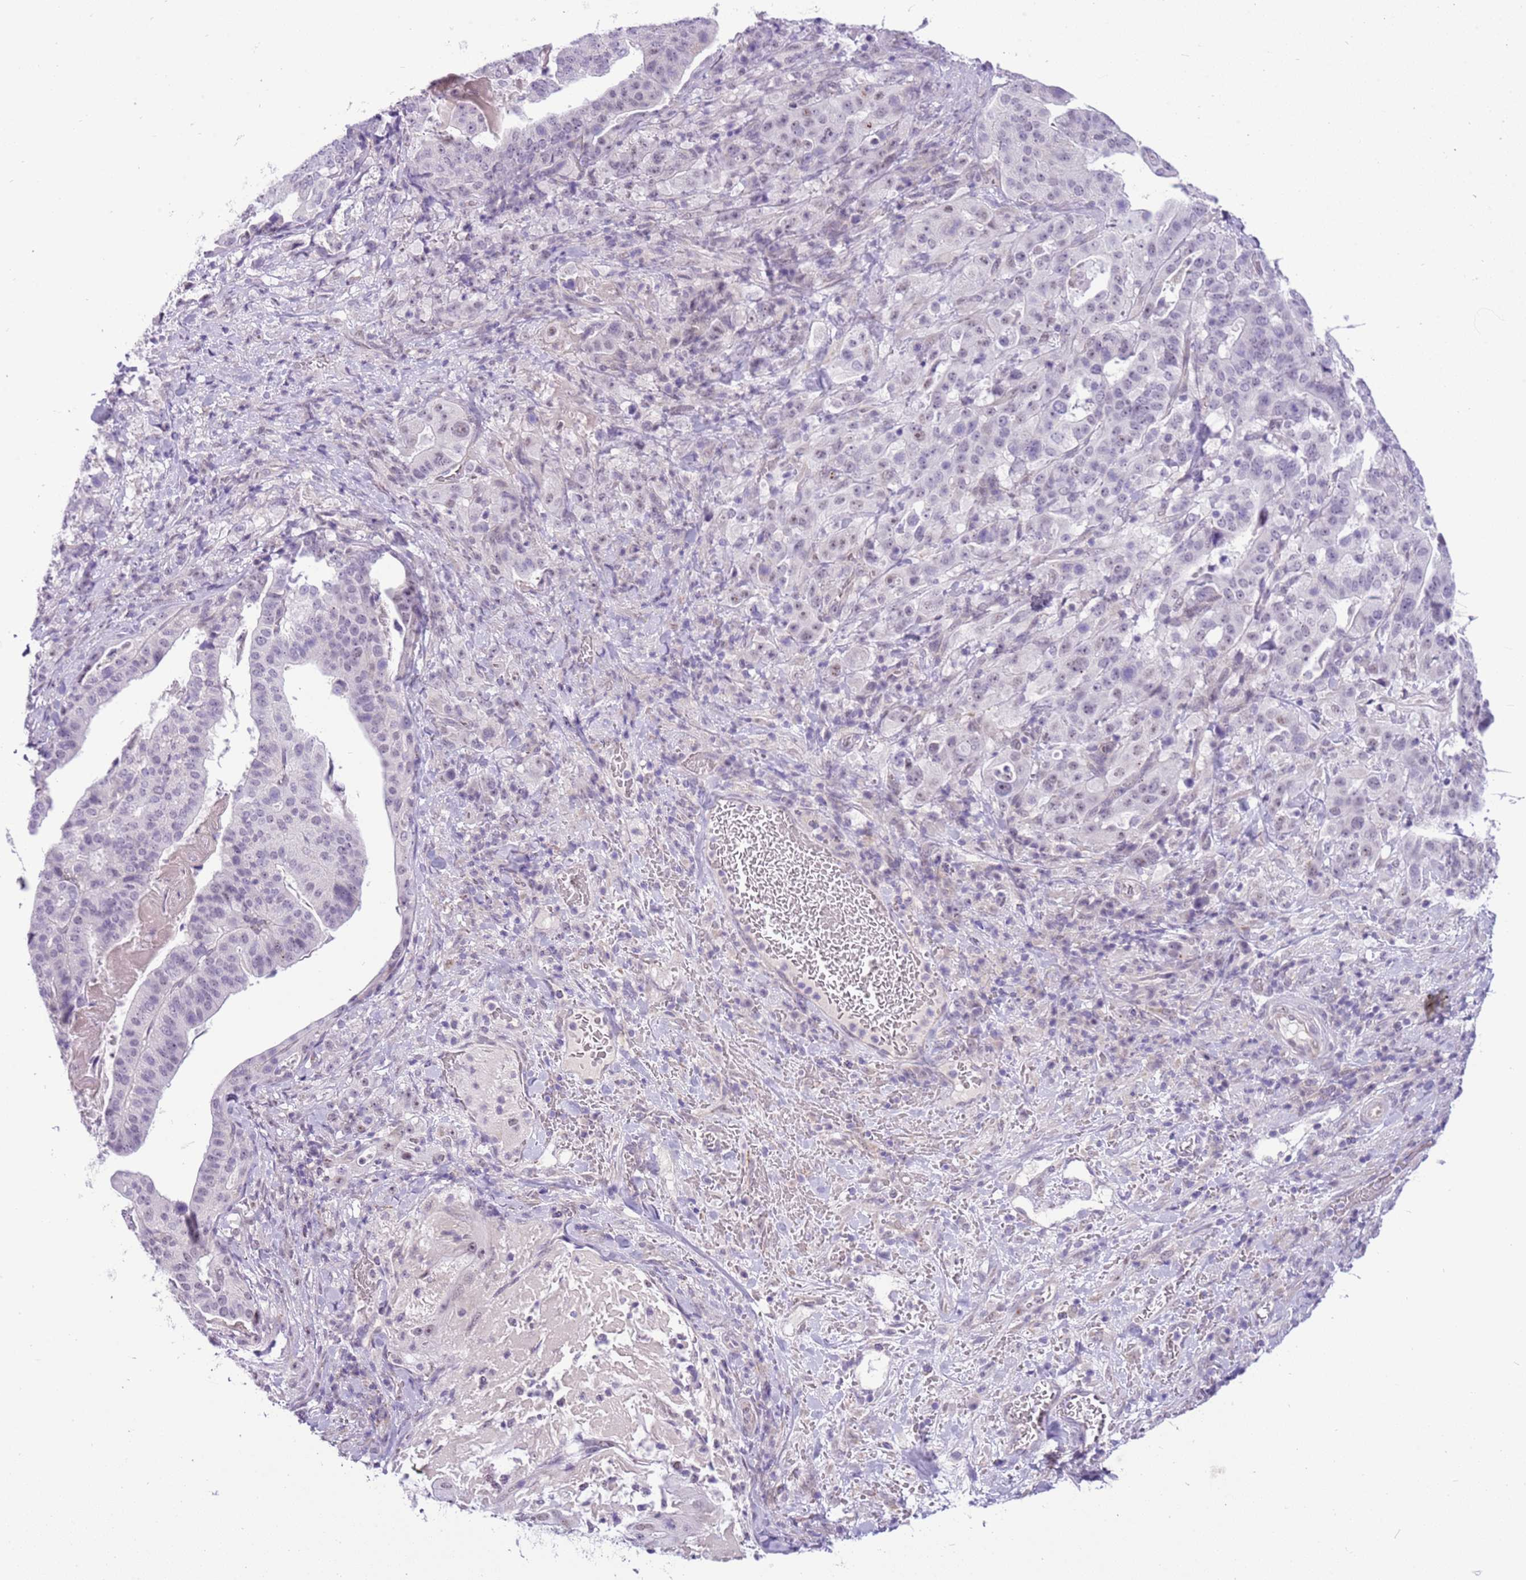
{"staining": {"intensity": "negative", "quantity": "none", "location": "none"}, "tissue": "stomach cancer", "cell_type": "Tumor cells", "image_type": "cancer", "snomed": [{"axis": "morphology", "description": "Adenocarcinoma, NOS"}, {"axis": "topography", "description": "Stomach"}], "caption": "Adenocarcinoma (stomach) was stained to show a protein in brown. There is no significant expression in tumor cells. (Stains: DAB immunohistochemistry with hematoxylin counter stain, Microscopy: brightfield microscopy at high magnification).", "gene": "FAM120C", "patient": {"sex": "male", "age": 48}}